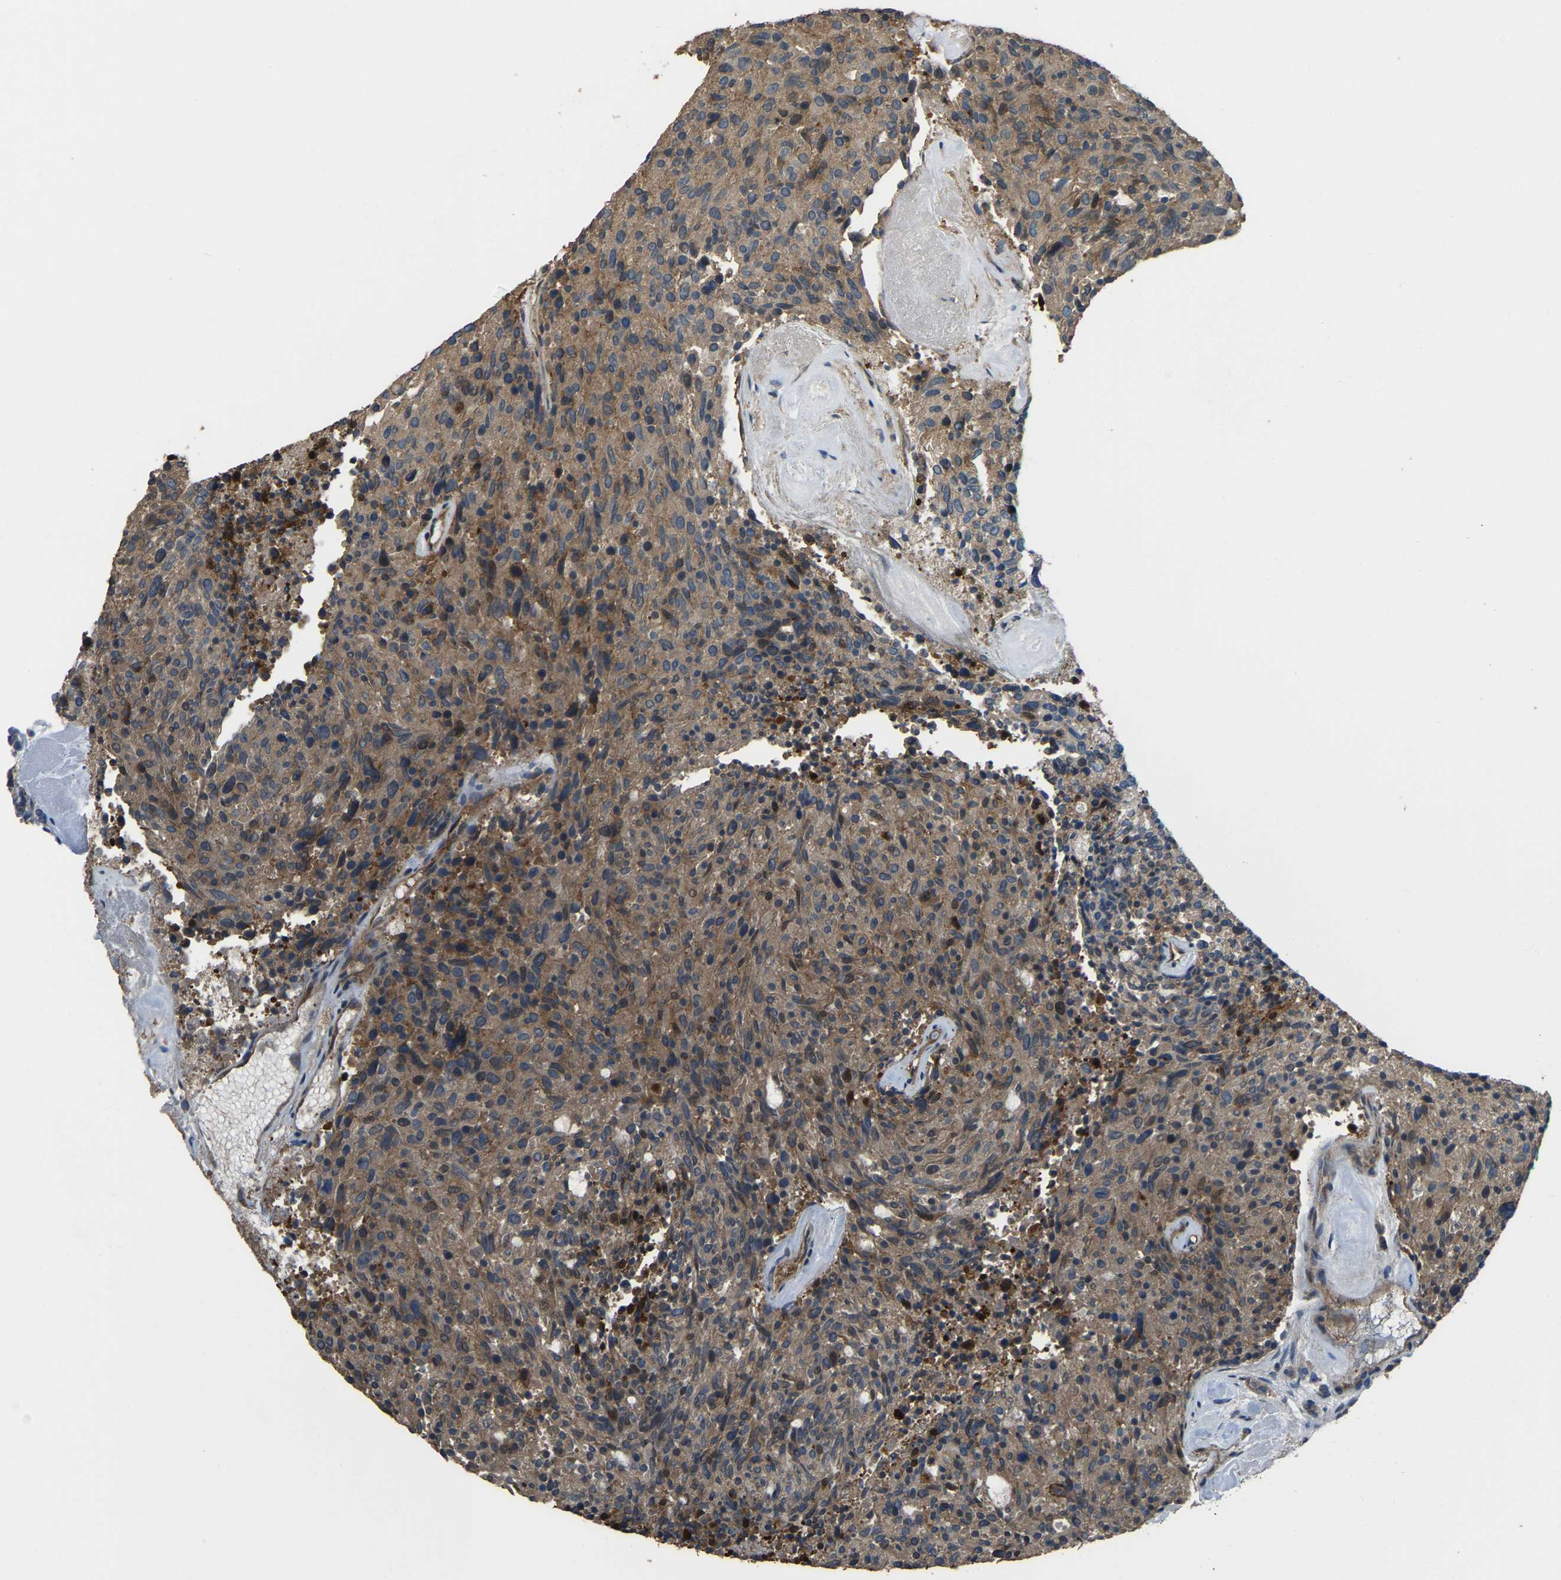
{"staining": {"intensity": "weak", "quantity": "25%-75%", "location": "cytoplasmic/membranous"}, "tissue": "carcinoid", "cell_type": "Tumor cells", "image_type": "cancer", "snomed": [{"axis": "morphology", "description": "Carcinoid, malignant, NOS"}, {"axis": "topography", "description": "Pancreas"}], "caption": "This image reveals immunohistochemistry staining of human carcinoid, with low weak cytoplasmic/membranous positivity in approximately 25%-75% of tumor cells.", "gene": "SLC4A2", "patient": {"sex": "female", "age": 54}}